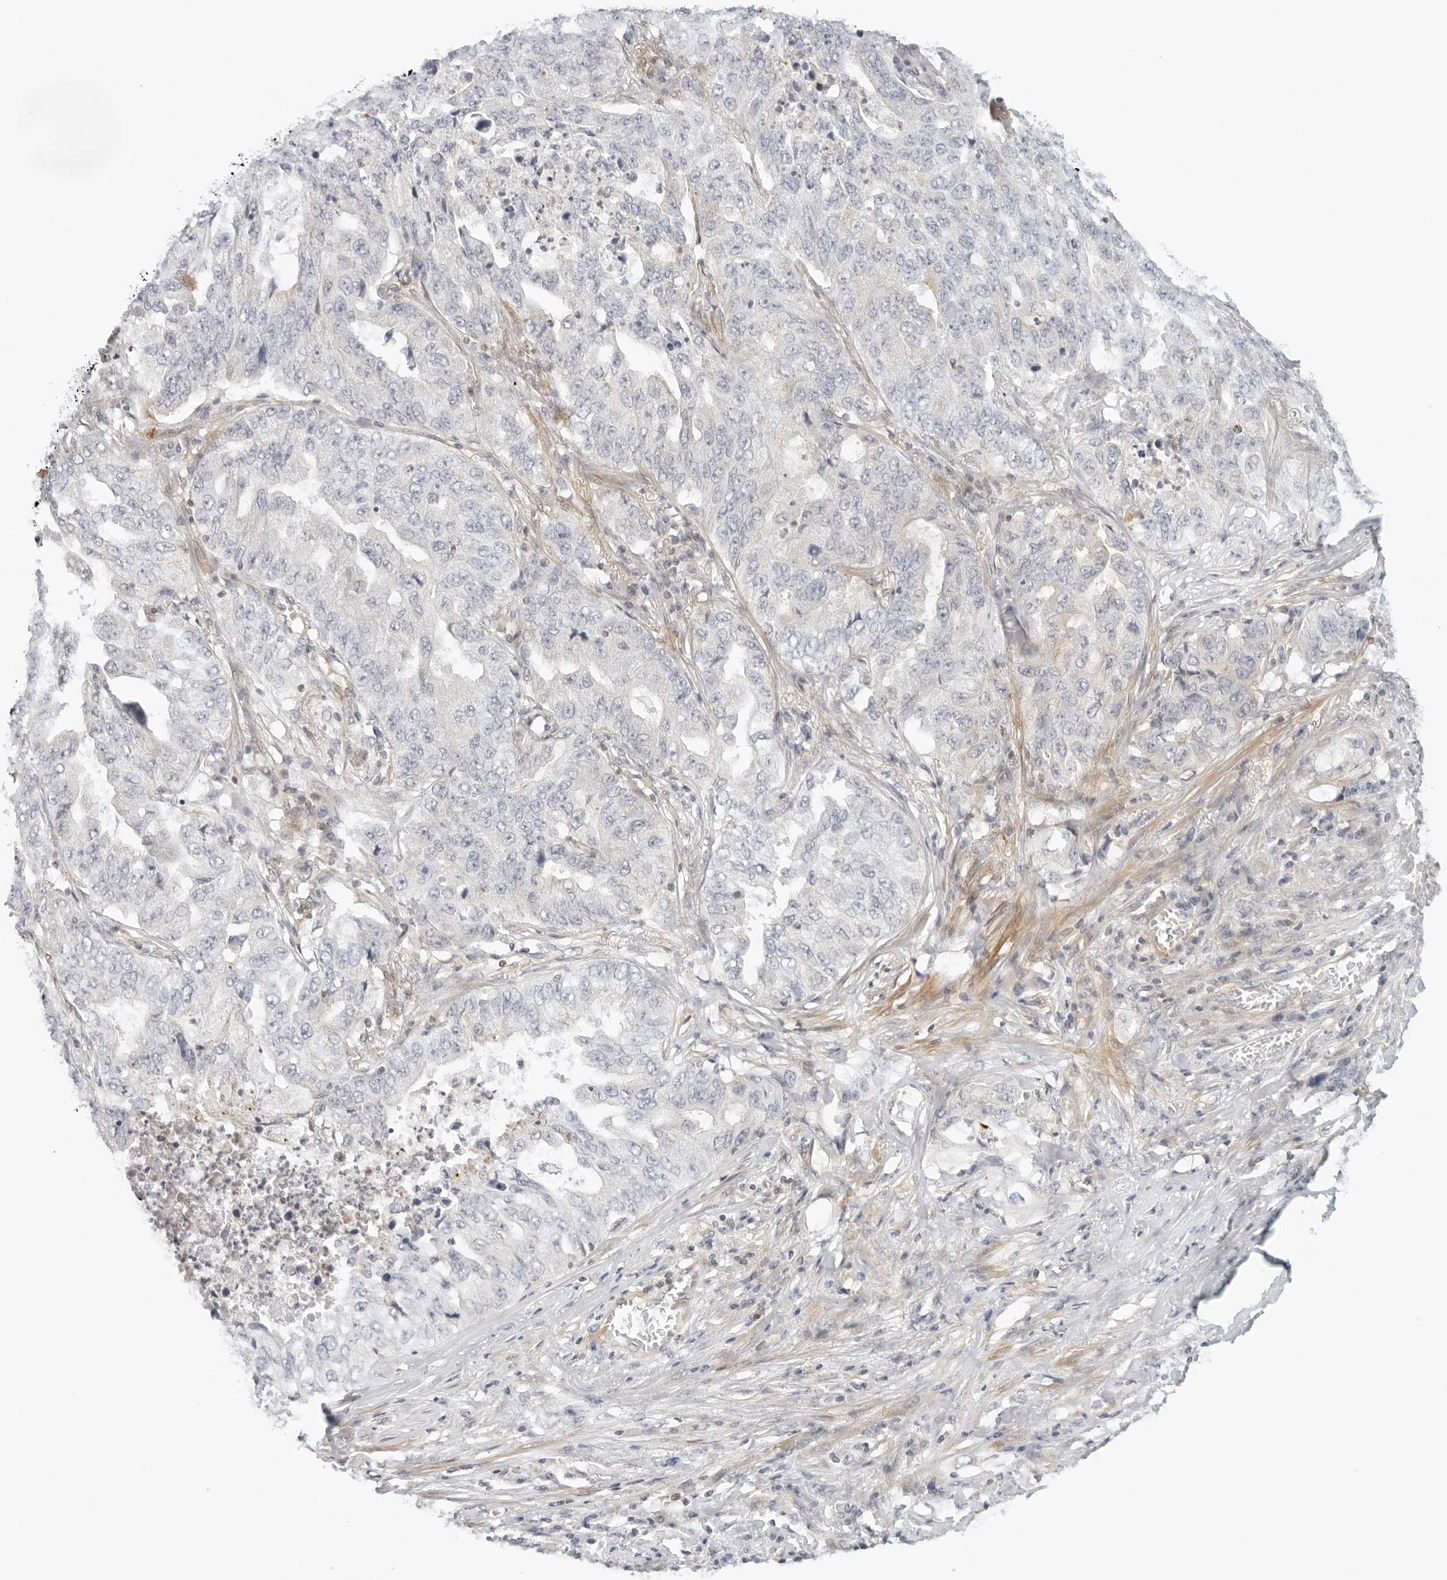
{"staining": {"intensity": "negative", "quantity": "none", "location": "none"}, "tissue": "lung cancer", "cell_type": "Tumor cells", "image_type": "cancer", "snomed": [{"axis": "morphology", "description": "Adenocarcinoma, NOS"}, {"axis": "topography", "description": "Lung"}], "caption": "Immunohistochemistry (IHC) of human lung cancer demonstrates no expression in tumor cells.", "gene": "OSCP1", "patient": {"sex": "female", "age": 51}}